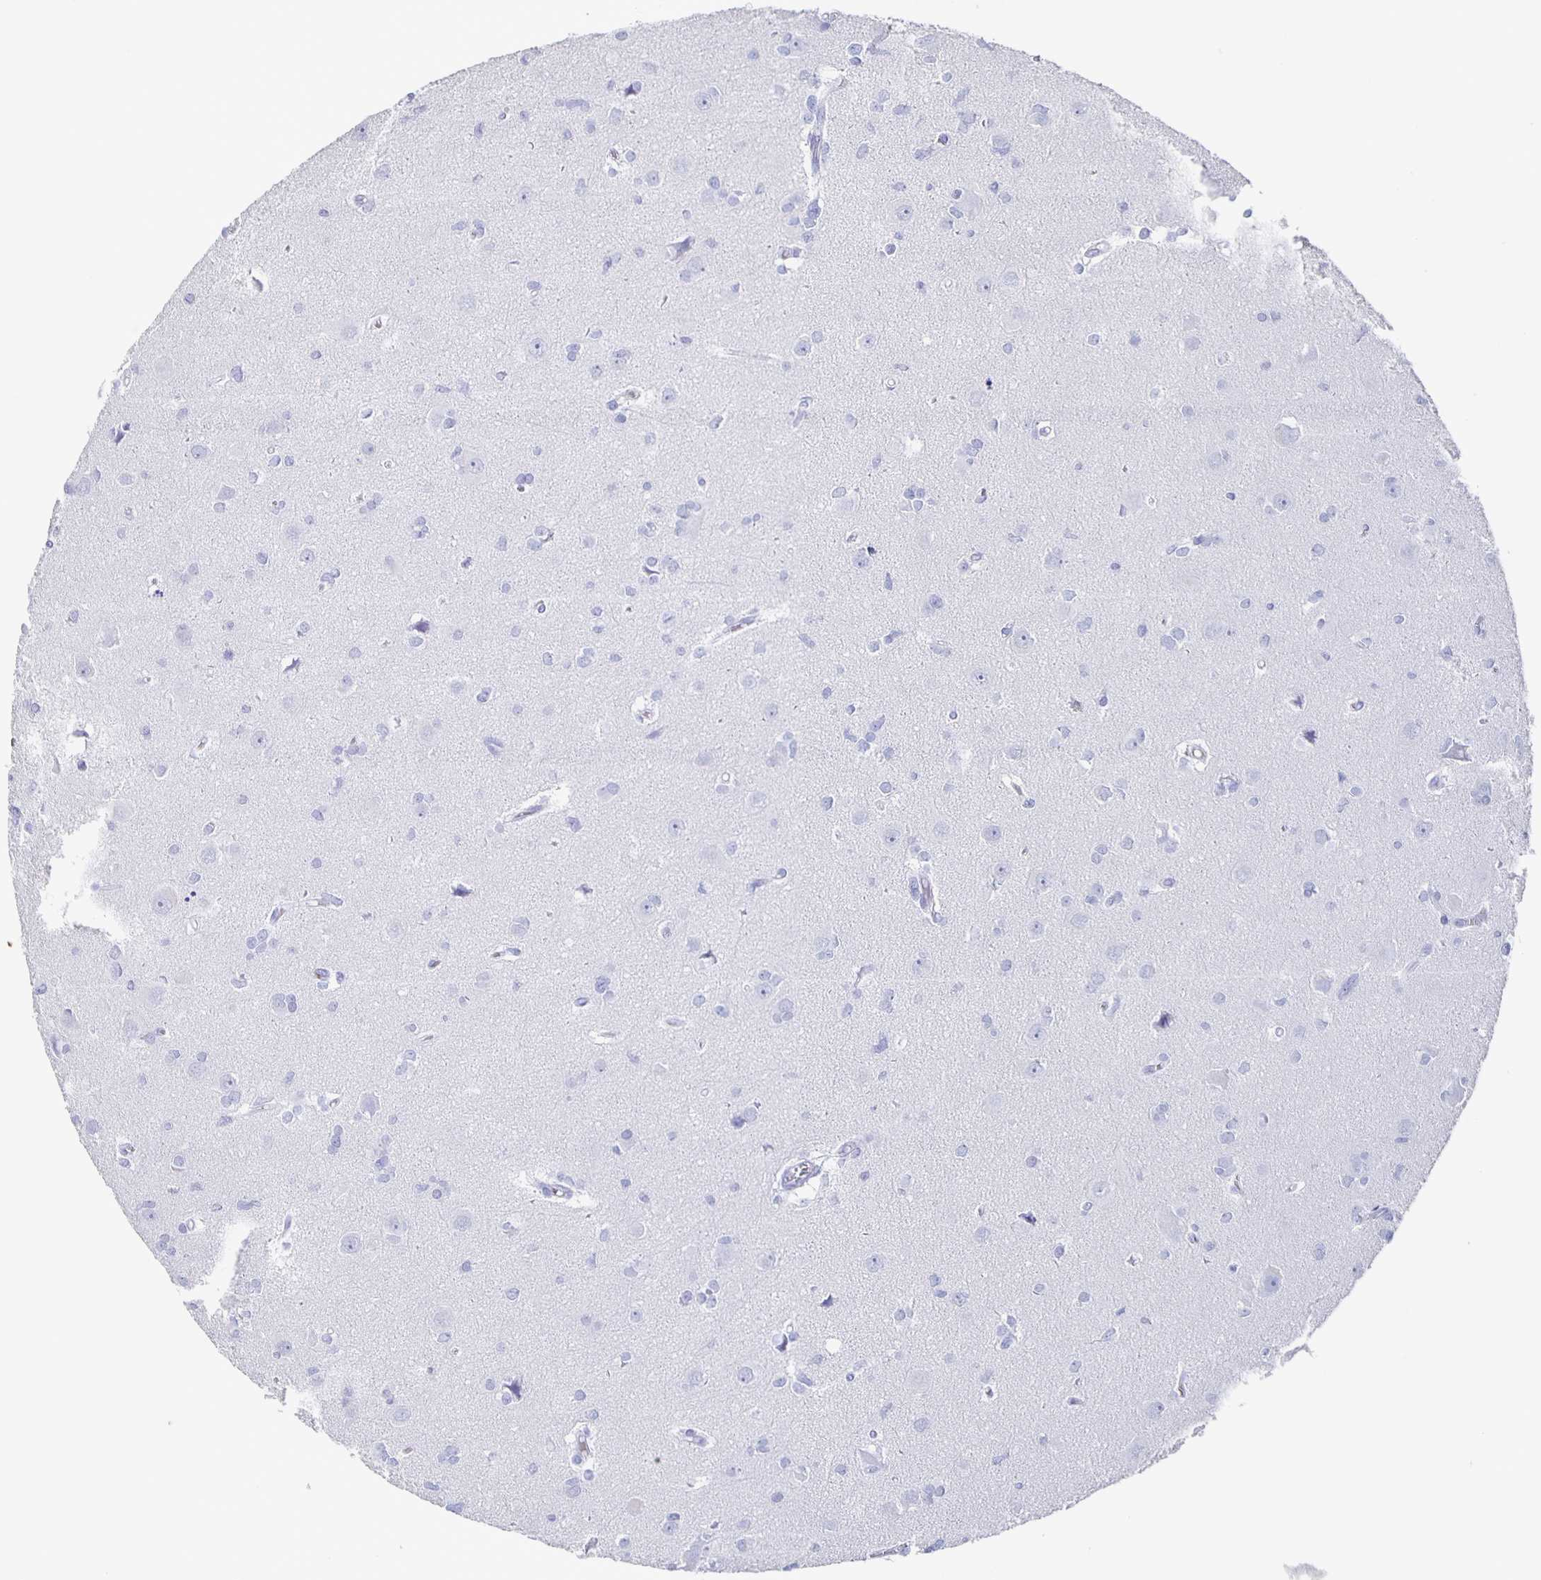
{"staining": {"intensity": "negative", "quantity": "none", "location": "none"}, "tissue": "glioma", "cell_type": "Tumor cells", "image_type": "cancer", "snomed": [{"axis": "morphology", "description": "Glioma, malignant, High grade"}, {"axis": "topography", "description": "Brain"}], "caption": "Immunohistochemistry image of neoplastic tissue: glioma stained with DAB demonstrates no significant protein positivity in tumor cells.", "gene": "FGA", "patient": {"sex": "male", "age": 23}}